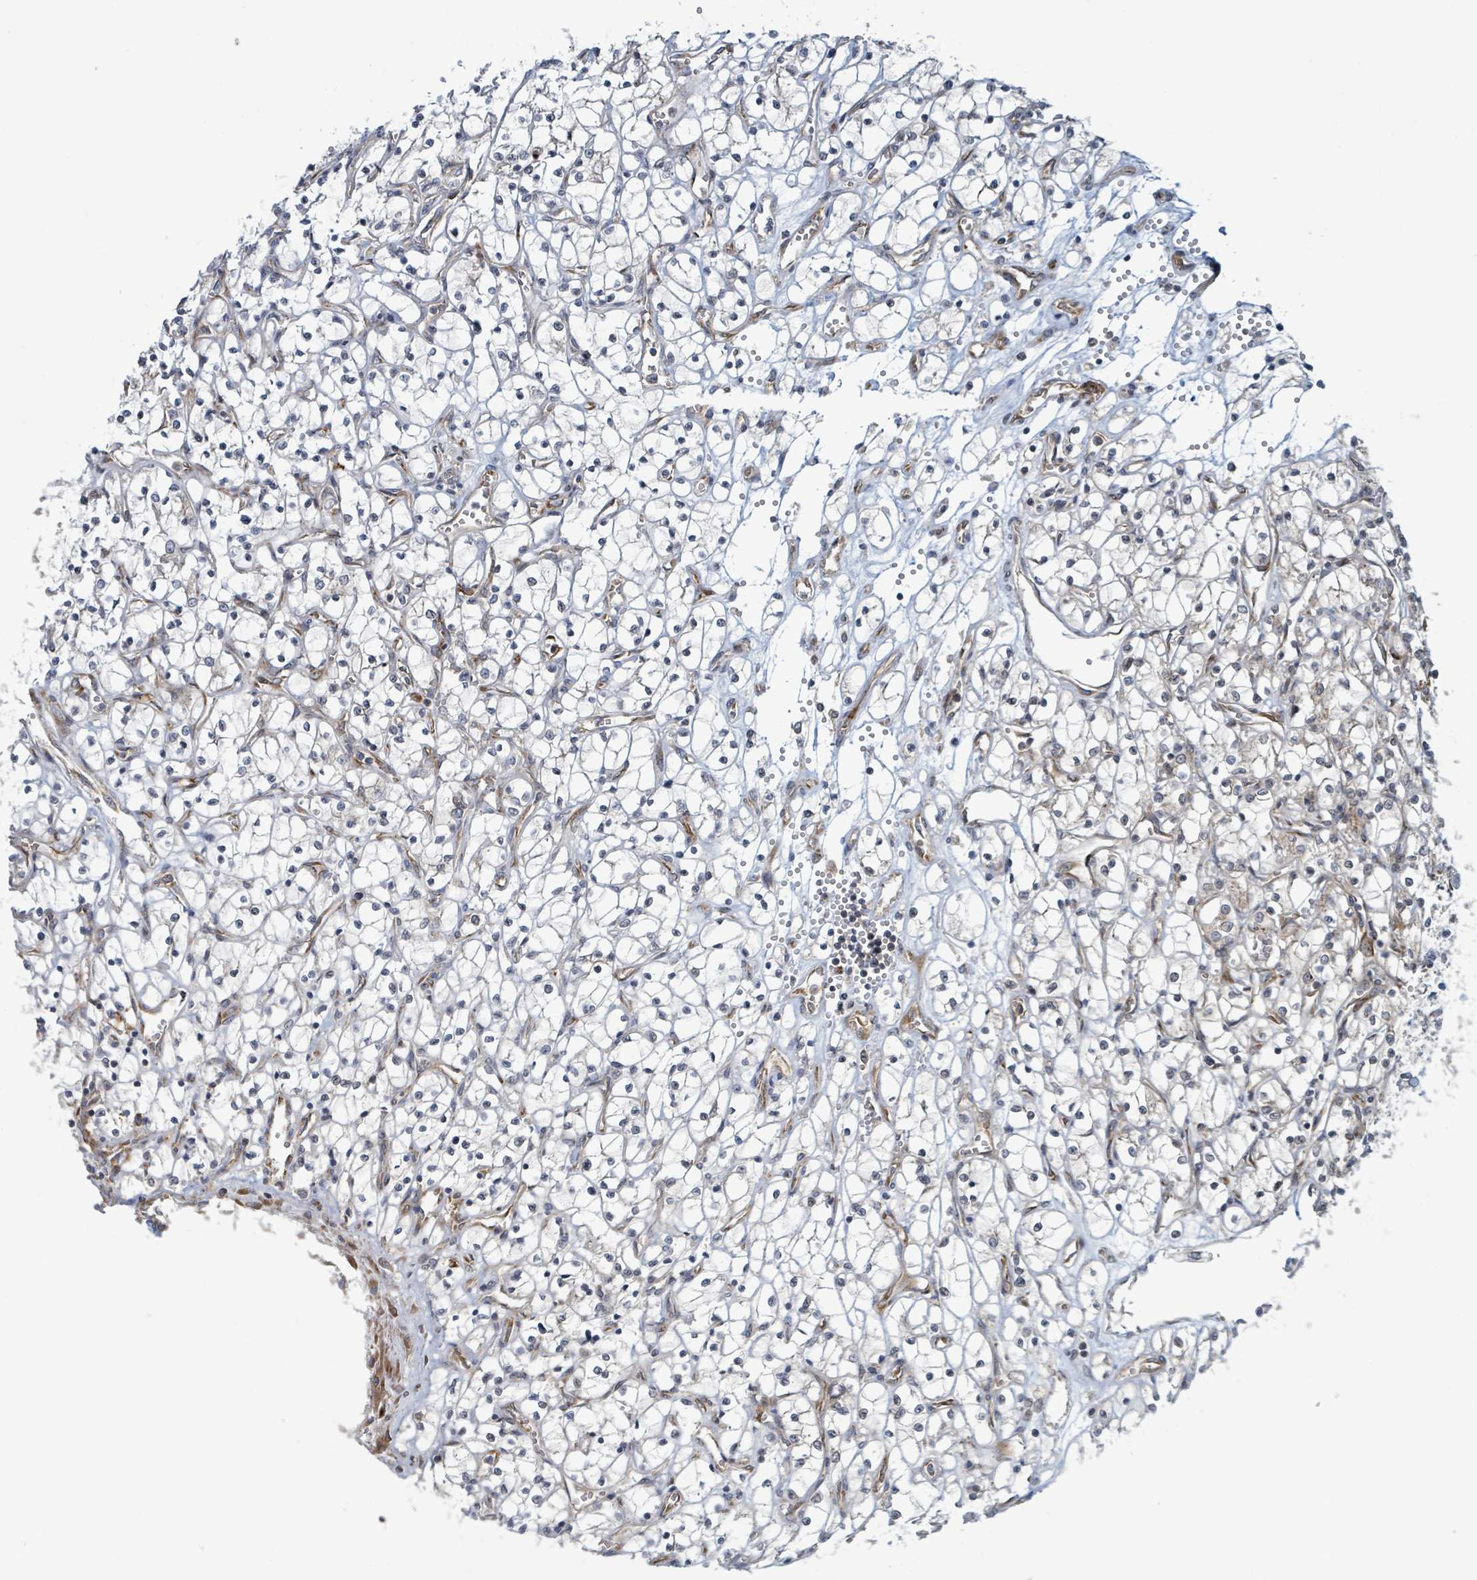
{"staining": {"intensity": "negative", "quantity": "none", "location": "none"}, "tissue": "renal cancer", "cell_type": "Tumor cells", "image_type": "cancer", "snomed": [{"axis": "morphology", "description": "Adenocarcinoma, NOS"}, {"axis": "topography", "description": "Kidney"}], "caption": "The photomicrograph demonstrates no significant positivity in tumor cells of renal adenocarcinoma.", "gene": "OR51E1", "patient": {"sex": "female", "age": 69}}